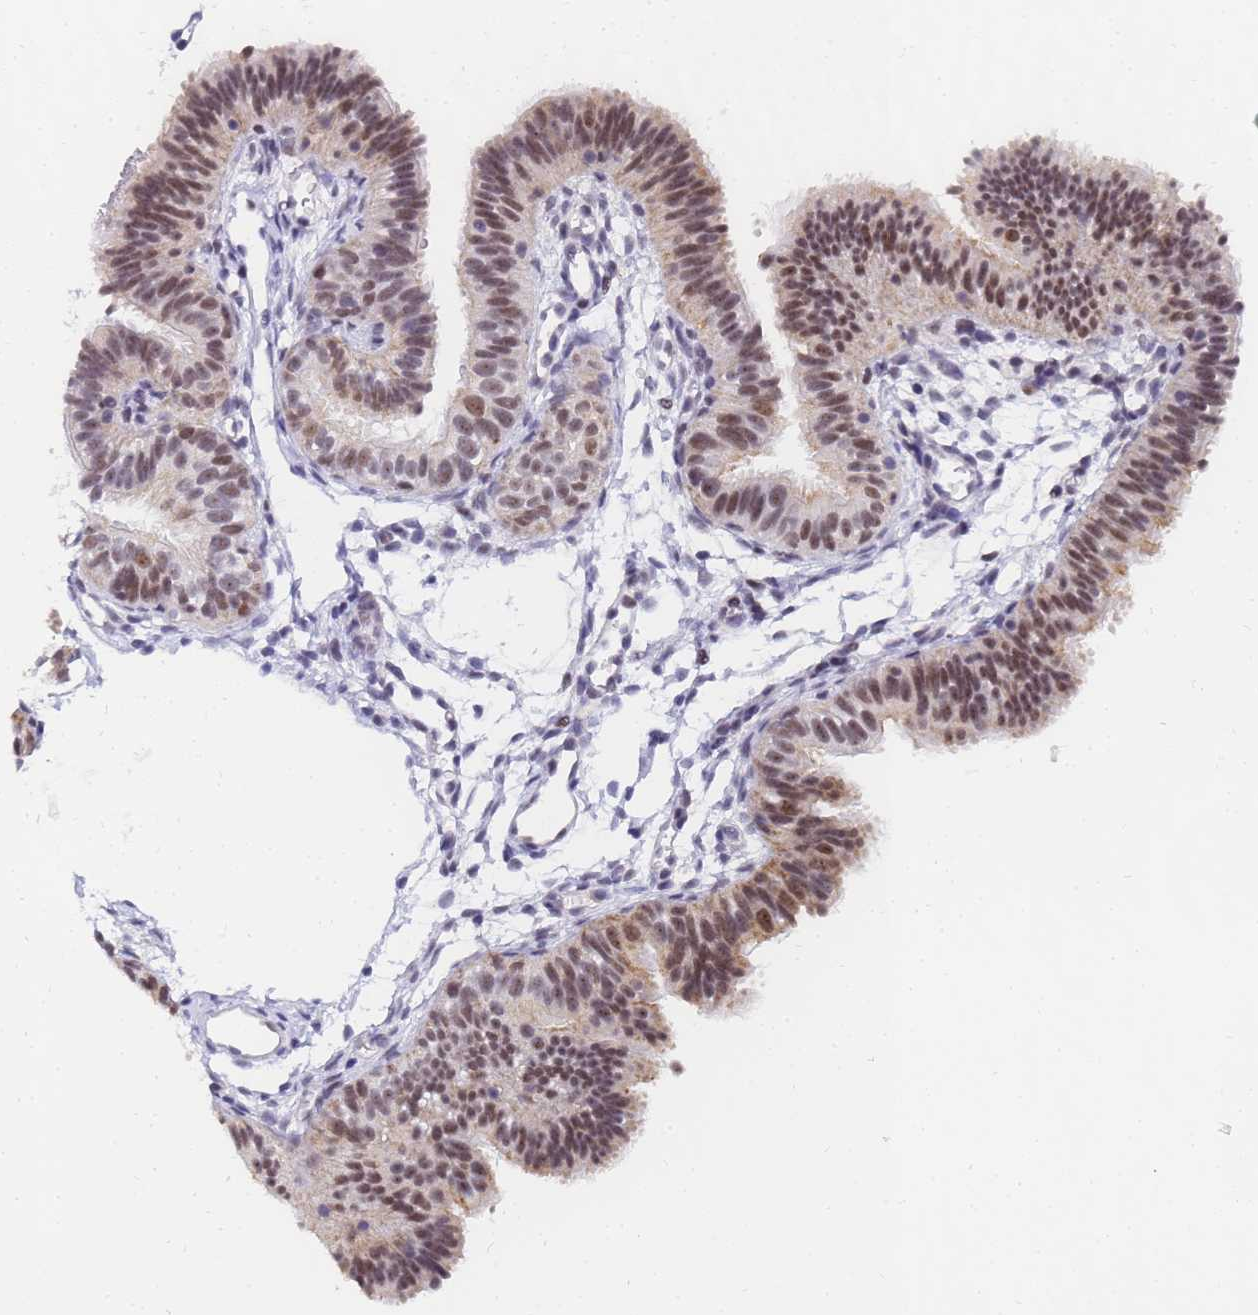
{"staining": {"intensity": "moderate", "quantity": "25%-75%", "location": "cytoplasmic/membranous,nuclear"}, "tissue": "fallopian tube", "cell_type": "Glandular cells", "image_type": "normal", "snomed": [{"axis": "morphology", "description": "Normal tissue, NOS"}, {"axis": "topography", "description": "Fallopian tube"}], "caption": "Glandular cells demonstrate medium levels of moderate cytoplasmic/membranous,nuclear positivity in about 25%-75% of cells in normal human fallopian tube. (brown staining indicates protein expression, while blue staining denotes nuclei).", "gene": "CKMT1A", "patient": {"sex": "female", "age": 35}}